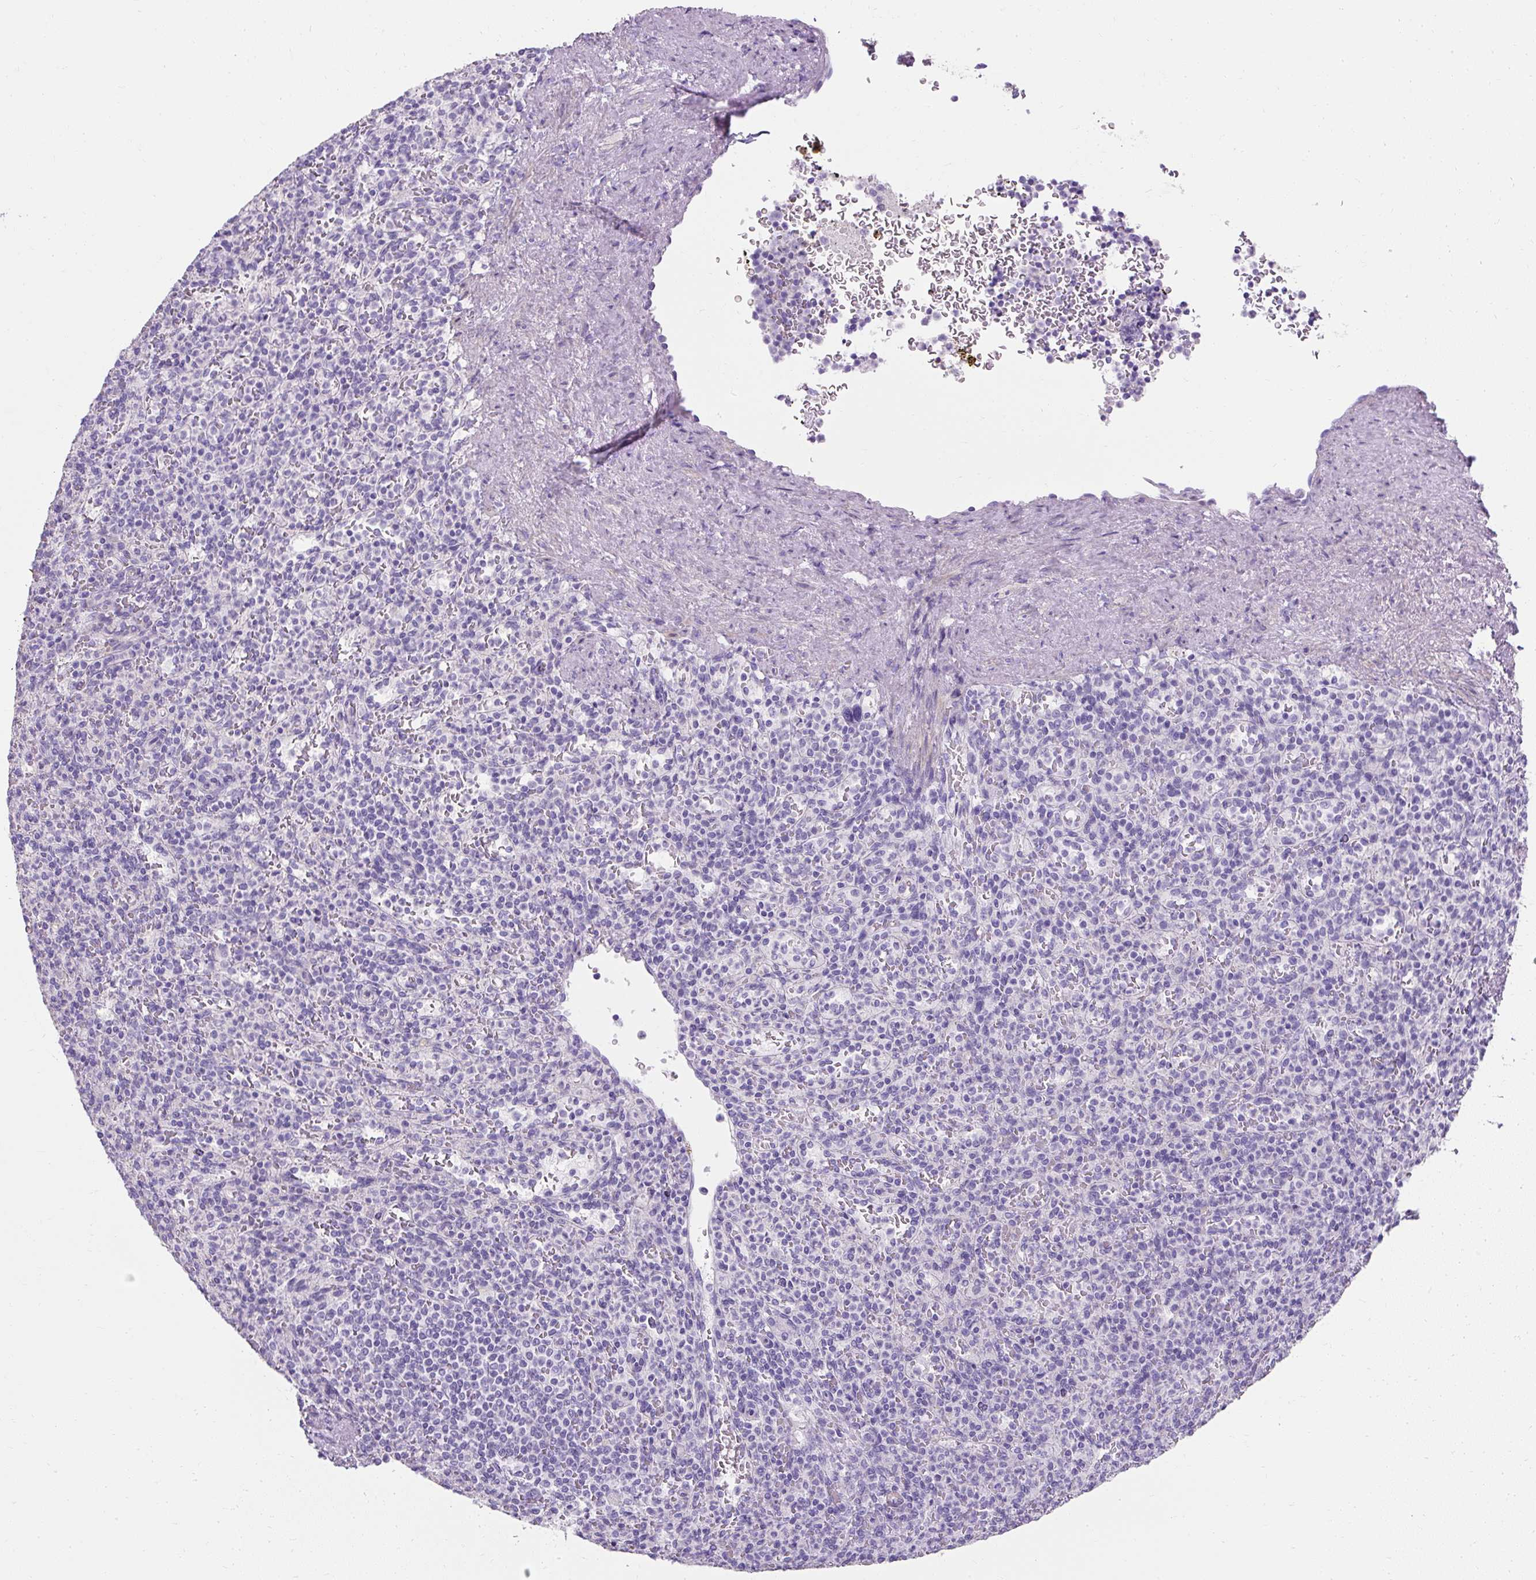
{"staining": {"intensity": "negative", "quantity": "none", "location": "none"}, "tissue": "spleen", "cell_type": "Cells in red pulp", "image_type": "normal", "snomed": [{"axis": "morphology", "description": "Normal tissue, NOS"}, {"axis": "topography", "description": "Spleen"}], "caption": "Micrograph shows no protein positivity in cells in red pulp of unremarkable spleen. (DAB immunohistochemistry, high magnification).", "gene": "C2CD4C", "patient": {"sex": "female", "age": 74}}